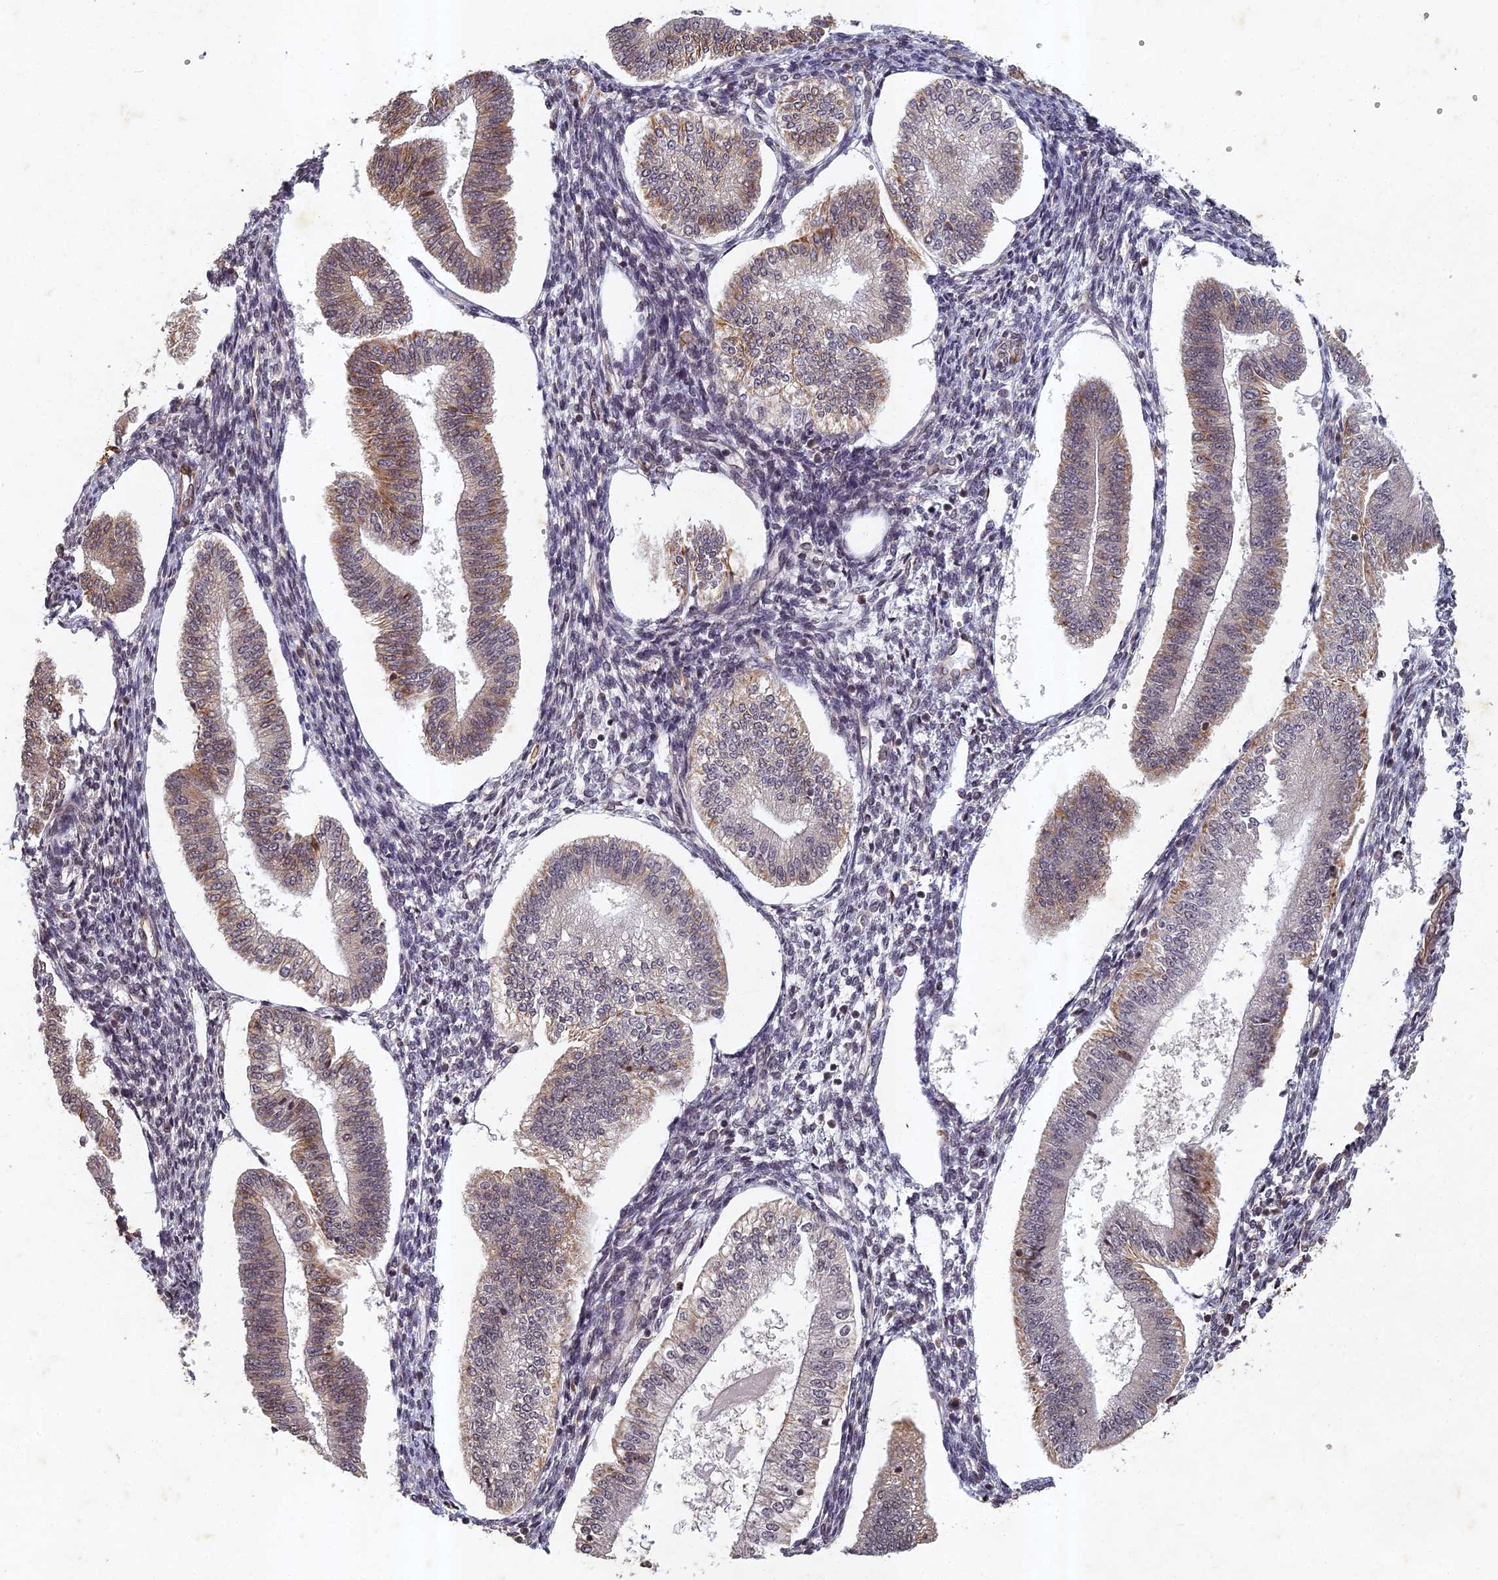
{"staining": {"intensity": "weak", "quantity": "25%-75%", "location": "cytoplasmic/membranous"}, "tissue": "endometrium", "cell_type": "Cells in endometrial stroma", "image_type": "normal", "snomed": [{"axis": "morphology", "description": "Normal tissue, NOS"}, {"axis": "topography", "description": "Endometrium"}], "caption": "The photomicrograph exhibits staining of normal endometrium, revealing weak cytoplasmic/membranous protein staining (brown color) within cells in endometrial stroma. (brown staining indicates protein expression, while blue staining denotes nuclei).", "gene": "ABCB10", "patient": {"sex": "female", "age": 34}}